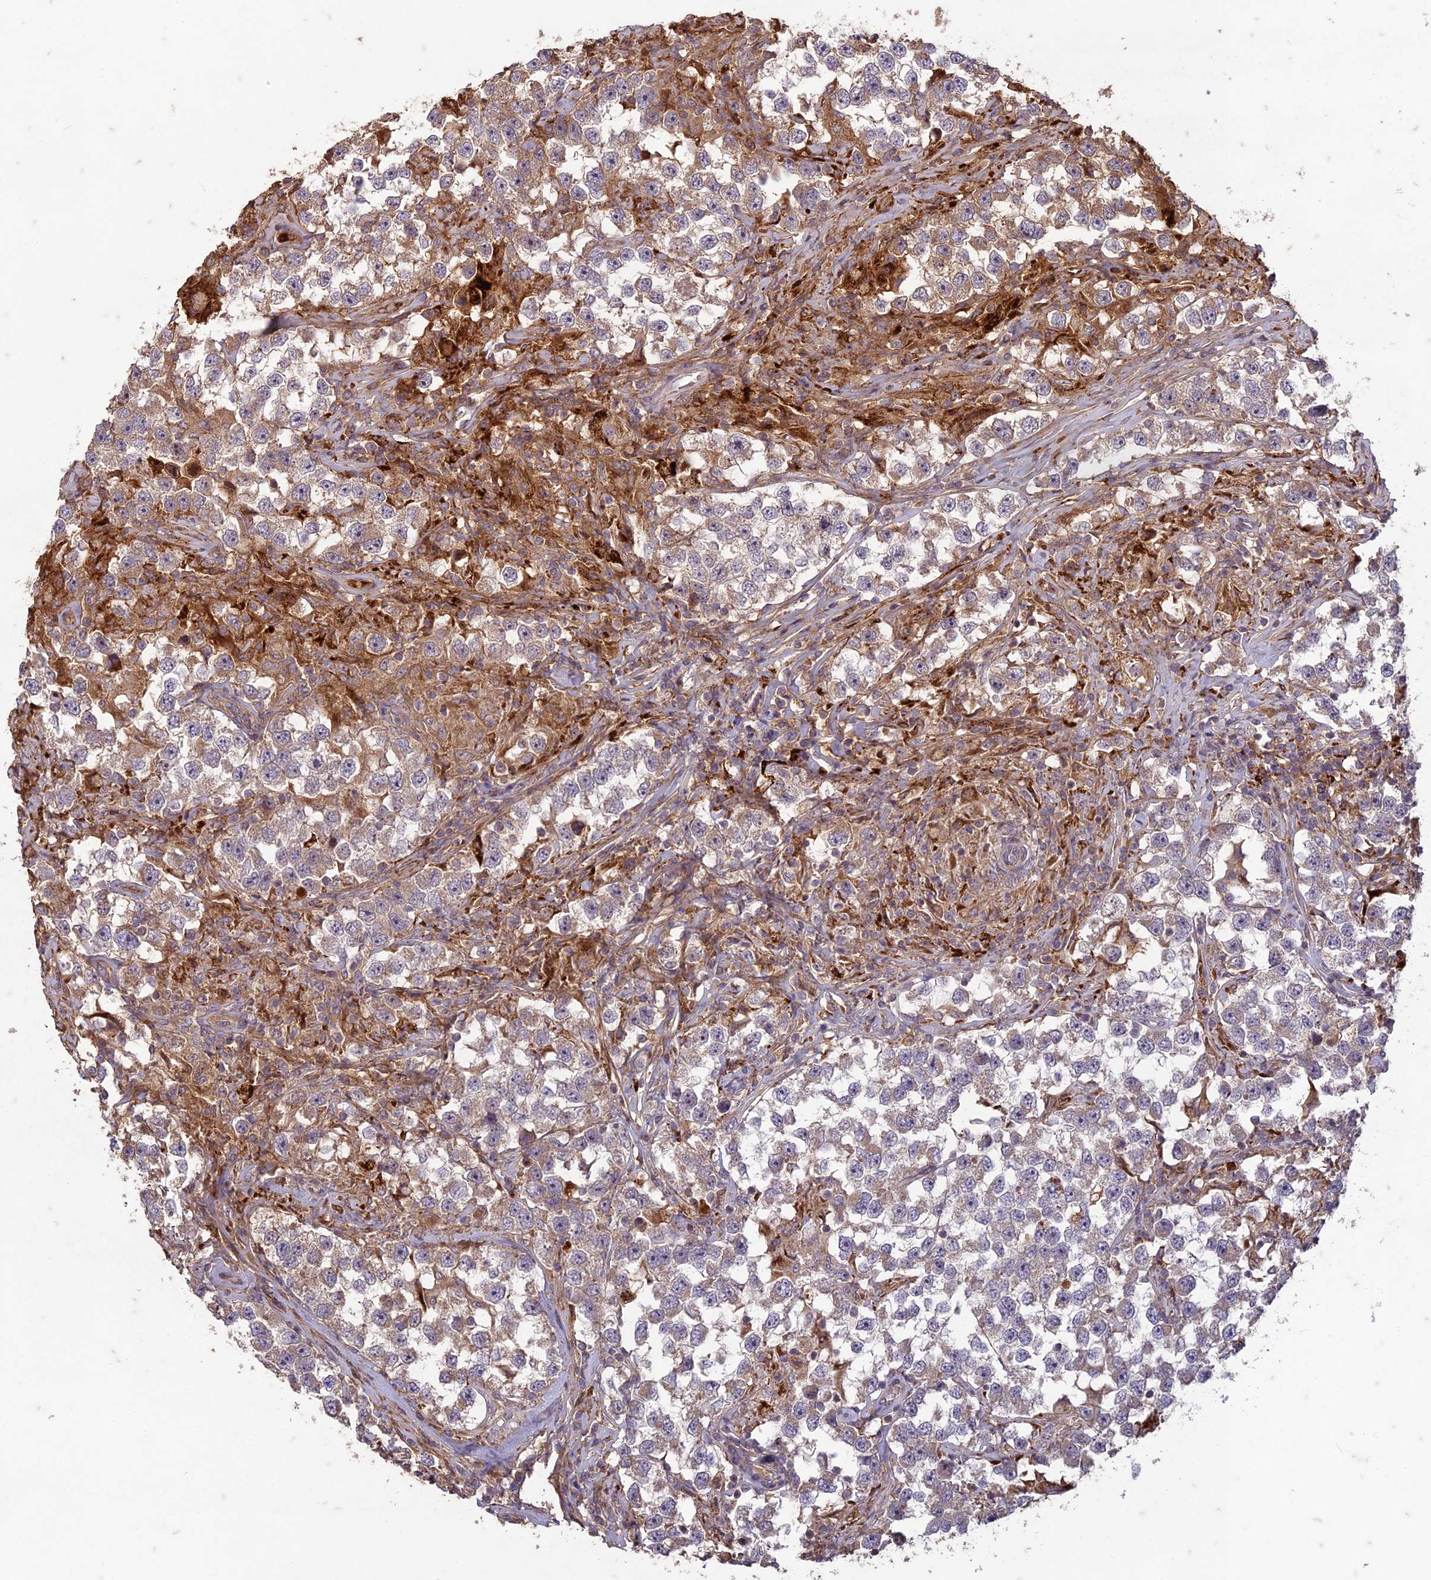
{"staining": {"intensity": "weak", "quantity": ">75%", "location": "cytoplasmic/membranous"}, "tissue": "testis cancer", "cell_type": "Tumor cells", "image_type": "cancer", "snomed": [{"axis": "morphology", "description": "Seminoma, NOS"}, {"axis": "topography", "description": "Testis"}], "caption": "Approximately >75% of tumor cells in seminoma (testis) demonstrate weak cytoplasmic/membranous protein positivity as visualized by brown immunohistochemical staining.", "gene": "TCF25", "patient": {"sex": "male", "age": 46}}